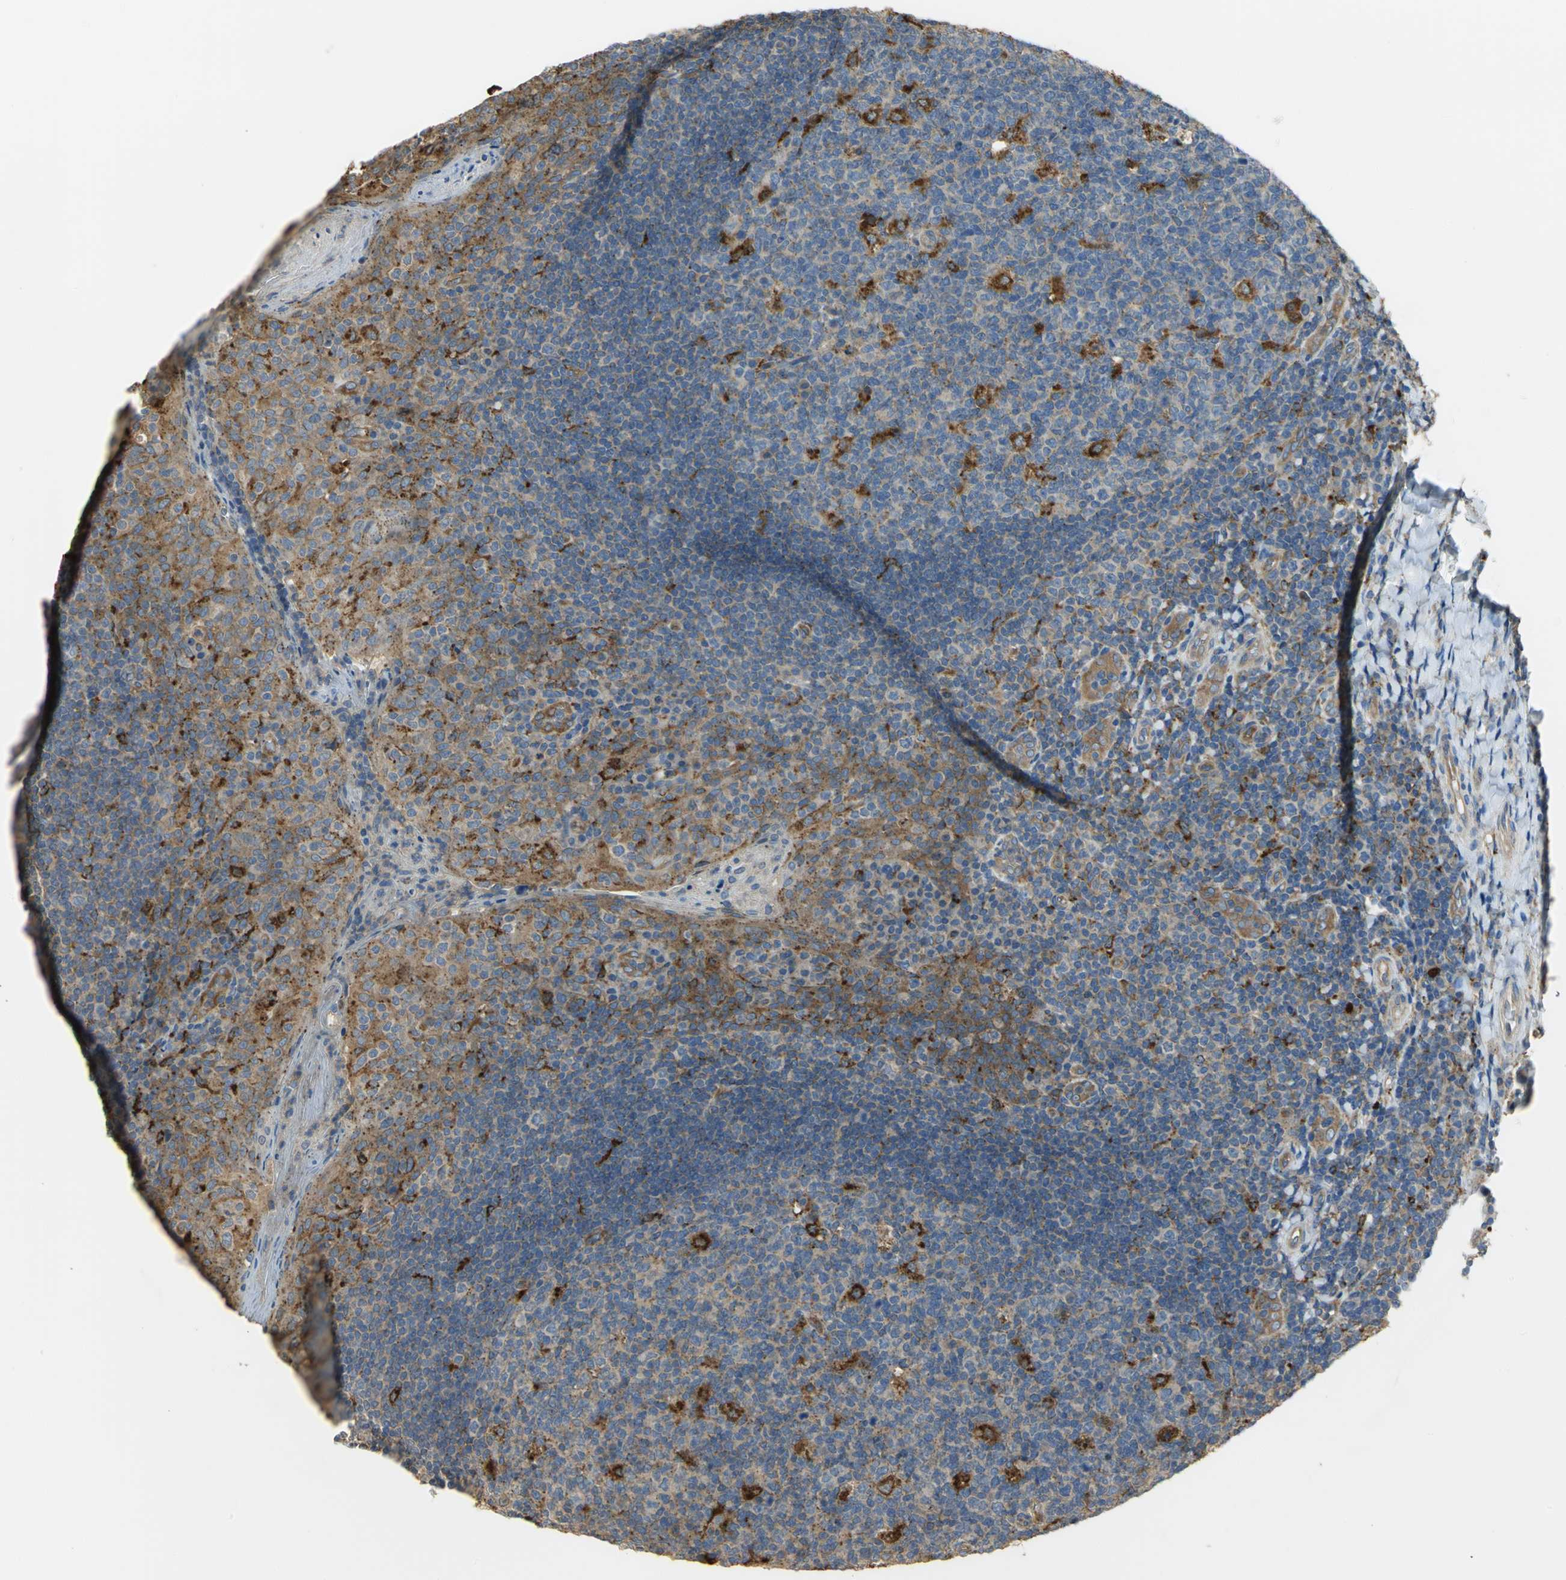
{"staining": {"intensity": "moderate", "quantity": "25%-75%", "location": "cytoplasmic/membranous"}, "tissue": "tonsil", "cell_type": "Germinal center cells", "image_type": "normal", "snomed": [{"axis": "morphology", "description": "Normal tissue, NOS"}, {"axis": "topography", "description": "Tonsil"}], "caption": "Immunohistochemistry (IHC) of normal human tonsil demonstrates medium levels of moderate cytoplasmic/membranous staining in approximately 25%-75% of germinal center cells. Immunohistochemistry stains the protein in brown and the nuclei are stained blue.", "gene": "DIAPH2", "patient": {"sex": "male", "age": 17}}